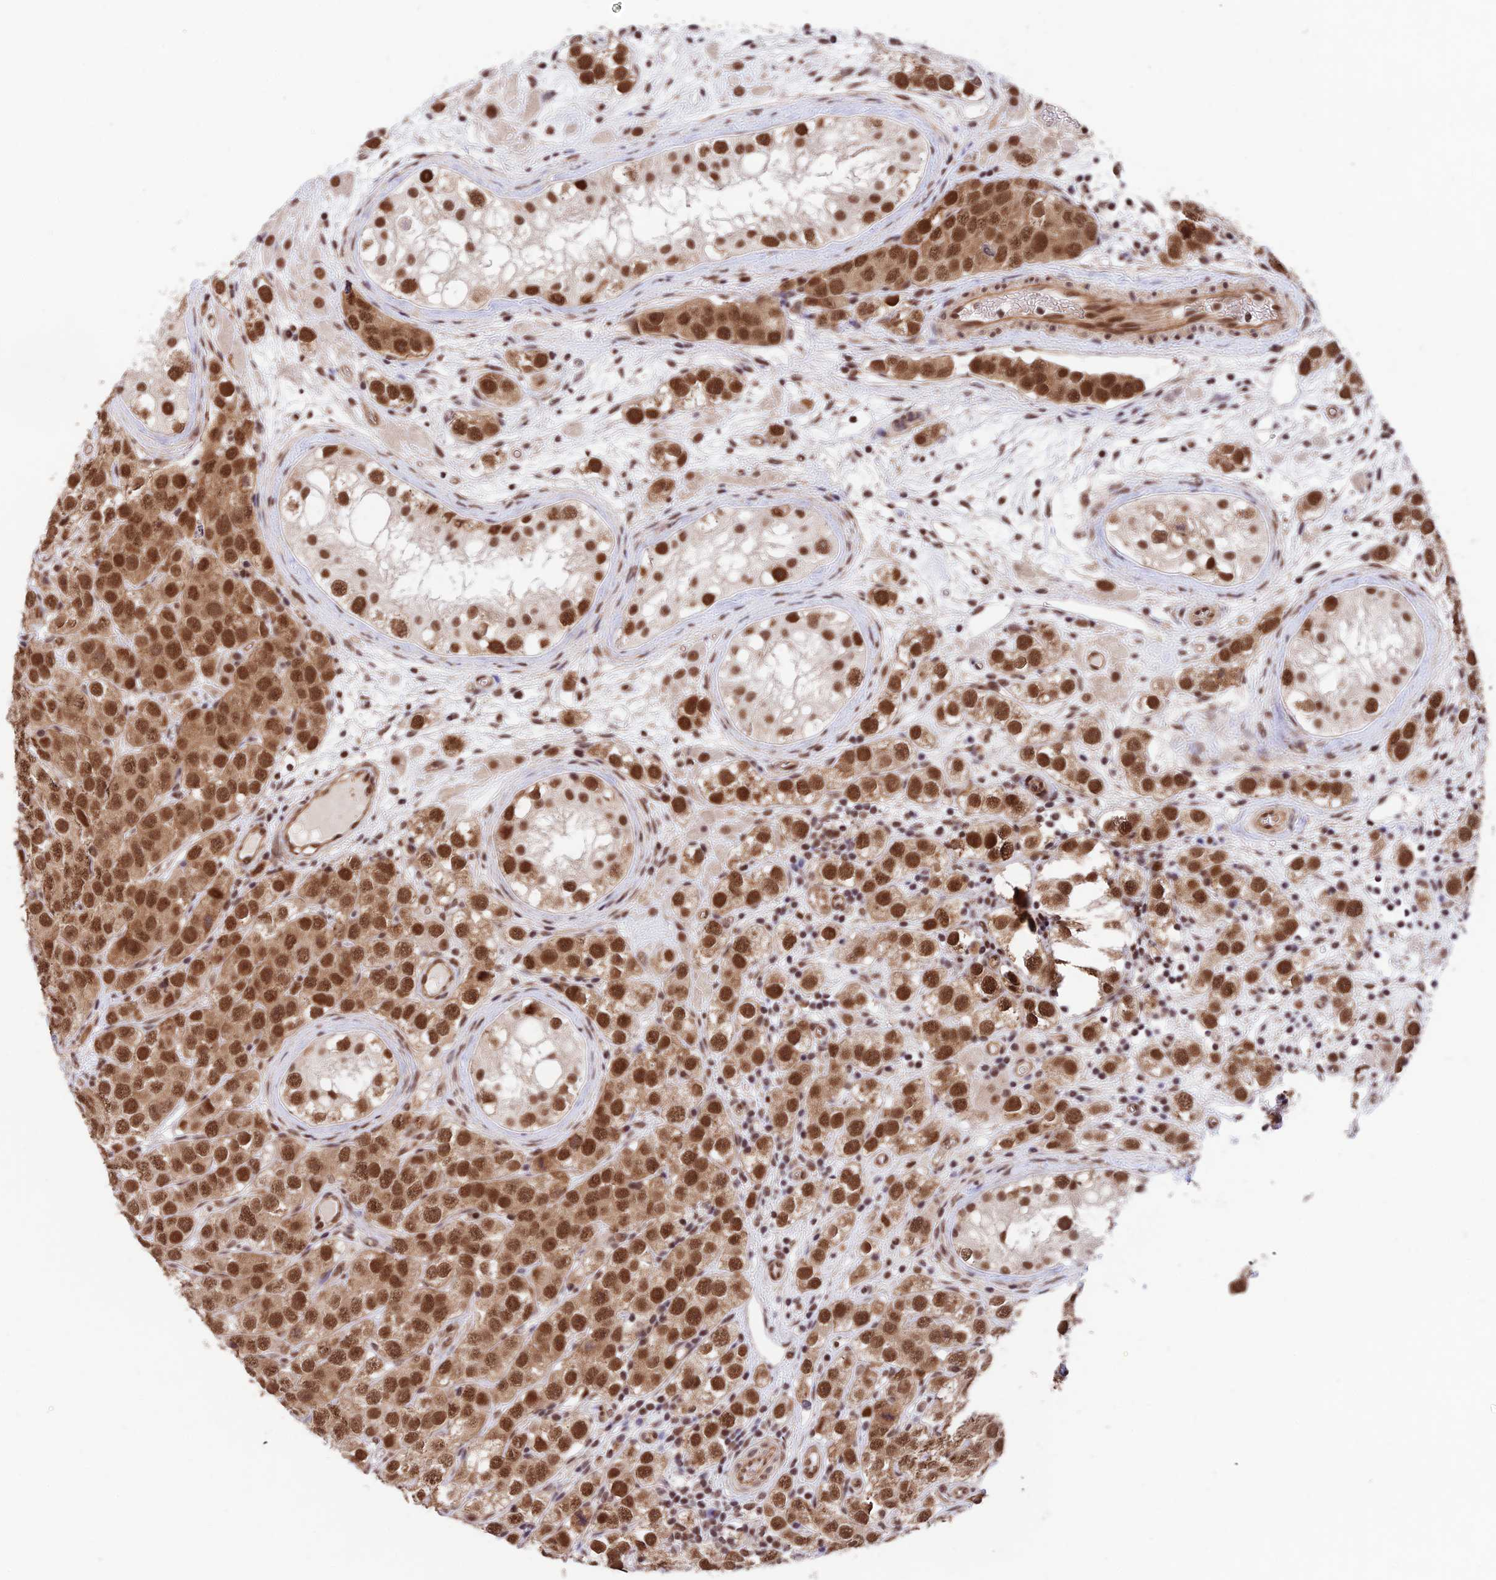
{"staining": {"intensity": "strong", "quantity": ">75%", "location": "cytoplasmic/membranous,nuclear"}, "tissue": "testis cancer", "cell_type": "Tumor cells", "image_type": "cancer", "snomed": [{"axis": "morphology", "description": "Seminoma, NOS"}, {"axis": "topography", "description": "Testis"}], "caption": "Tumor cells reveal strong cytoplasmic/membranous and nuclear expression in about >75% of cells in testis cancer (seminoma).", "gene": "RBM42", "patient": {"sex": "male", "age": 28}}